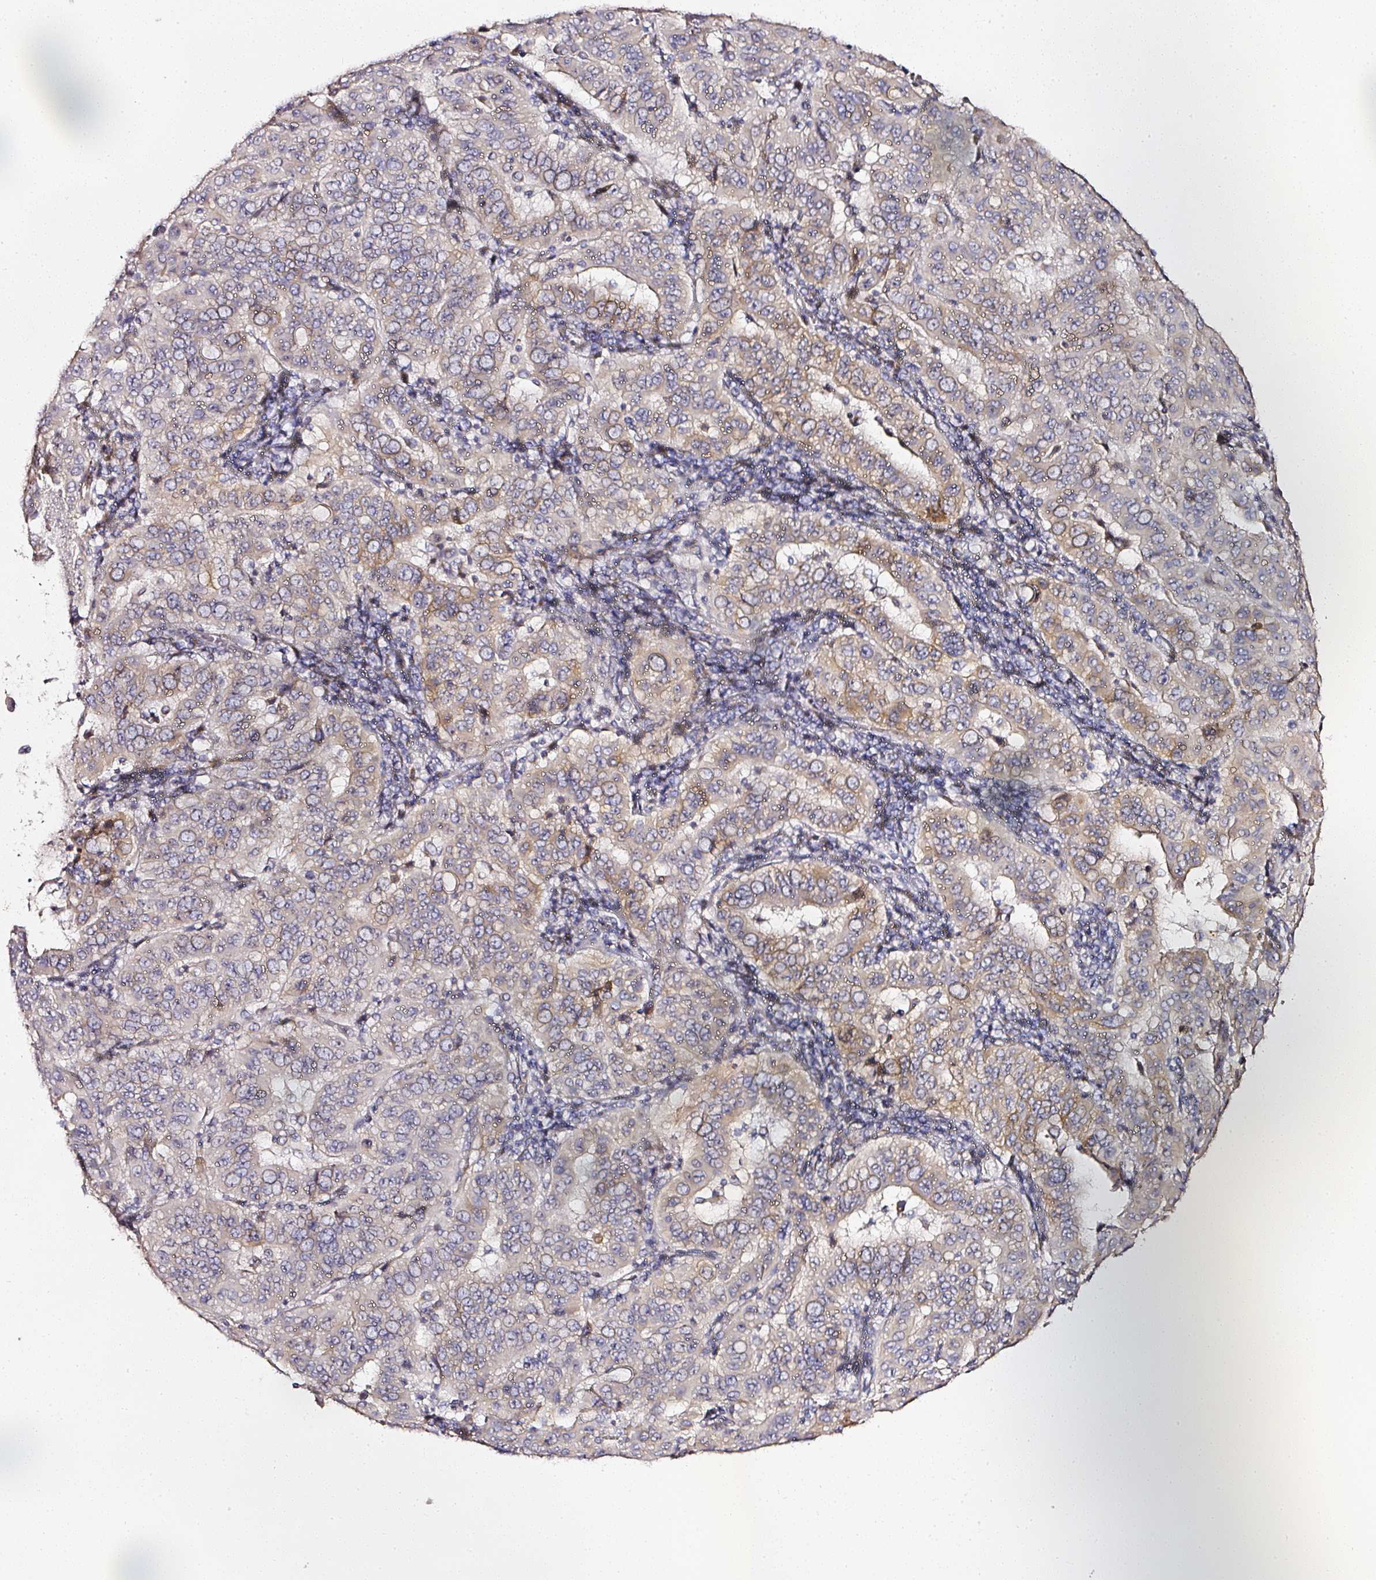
{"staining": {"intensity": "weak", "quantity": "25%-75%", "location": "cytoplasmic/membranous"}, "tissue": "pancreatic cancer", "cell_type": "Tumor cells", "image_type": "cancer", "snomed": [{"axis": "morphology", "description": "Adenocarcinoma, NOS"}, {"axis": "topography", "description": "Pancreas"}], "caption": "The image shows a brown stain indicating the presence of a protein in the cytoplasmic/membranous of tumor cells in pancreatic cancer (adenocarcinoma). (DAB (3,3'-diaminobenzidine) = brown stain, brightfield microscopy at high magnification).", "gene": "NTRK1", "patient": {"sex": "male", "age": 63}}